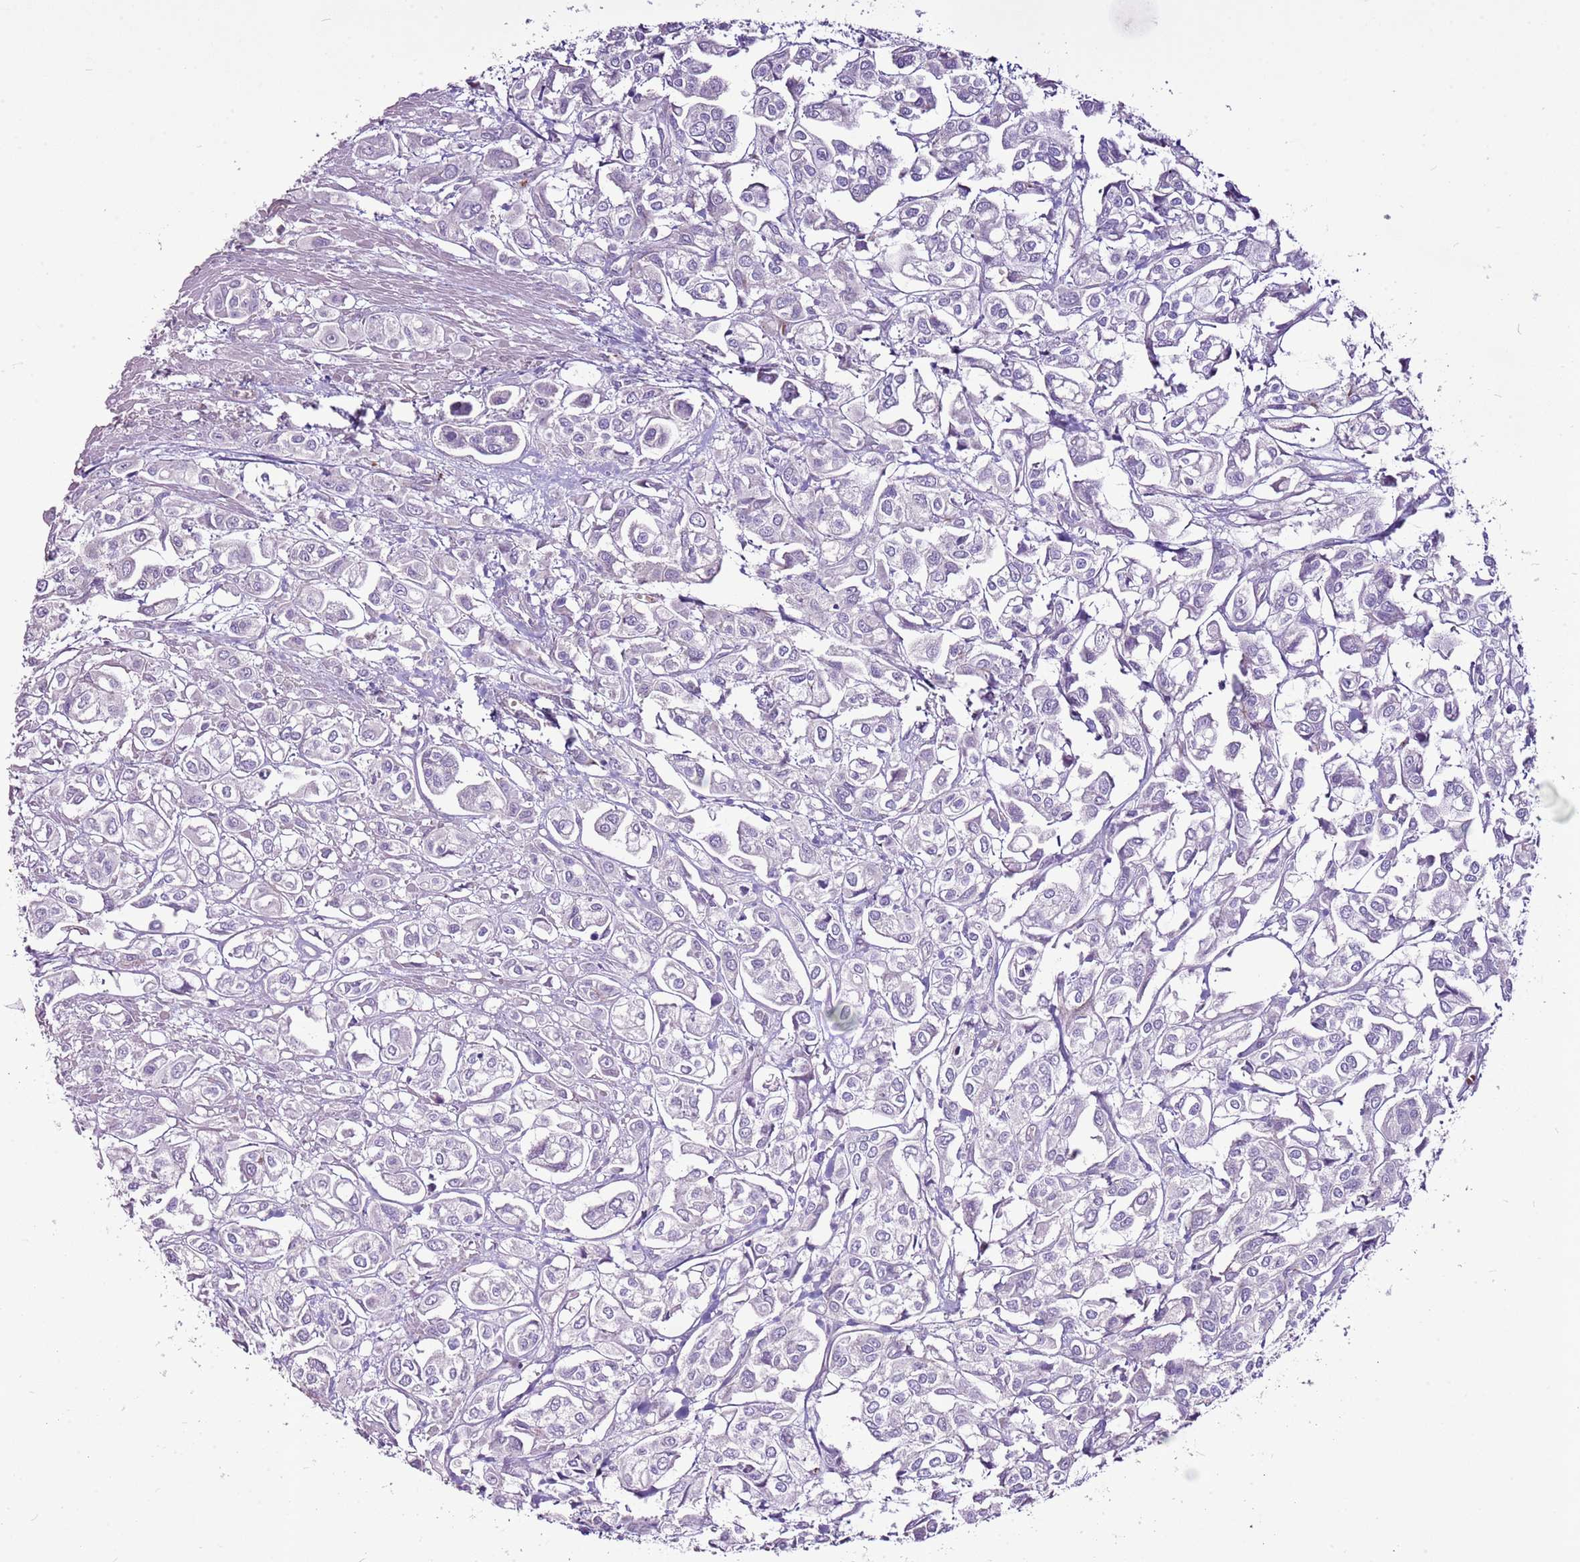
{"staining": {"intensity": "negative", "quantity": "none", "location": "none"}, "tissue": "urothelial cancer", "cell_type": "Tumor cells", "image_type": "cancer", "snomed": [{"axis": "morphology", "description": "Urothelial carcinoma, High grade"}, {"axis": "topography", "description": "Urinary bladder"}], "caption": "An immunohistochemistry histopathology image of urothelial cancer is shown. There is no staining in tumor cells of urothelial cancer.", "gene": "CHAC2", "patient": {"sex": "male", "age": 67}}